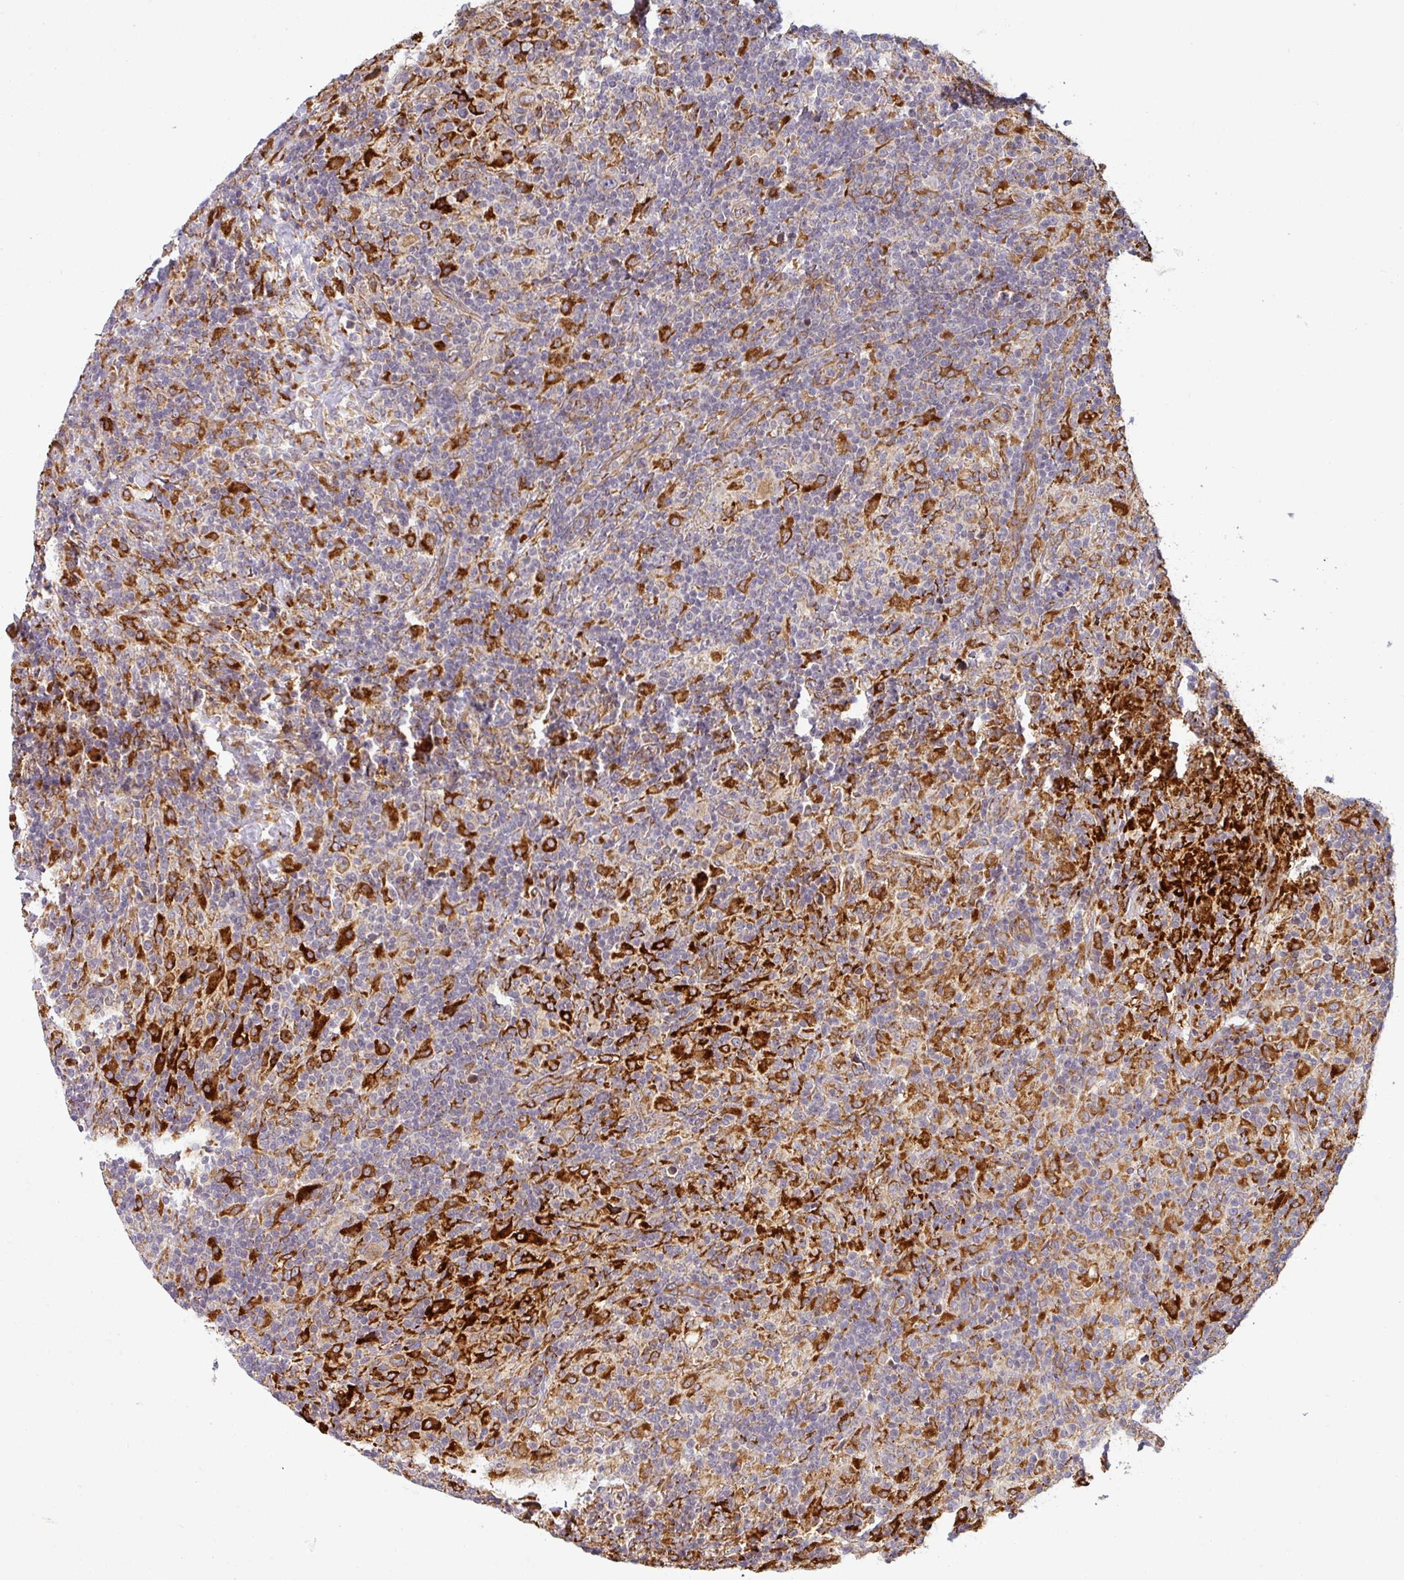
{"staining": {"intensity": "moderate", "quantity": ">75%", "location": "cytoplasmic/membranous"}, "tissue": "lymphoma", "cell_type": "Tumor cells", "image_type": "cancer", "snomed": [{"axis": "morphology", "description": "Hodgkin's disease, NOS"}, {"axis": "topography", "description": "Lymph node"}], "caption": "A high-resolution photomicrograph shows immunohistochemistry (IHC) staining of Hodgkin's disease, which demonstrates moderate cytoplasmic/membranous expression in approximately >75% of tumor cells.", "gene": "ZNF268", "patient": {"sex": "male", "age": 70}}